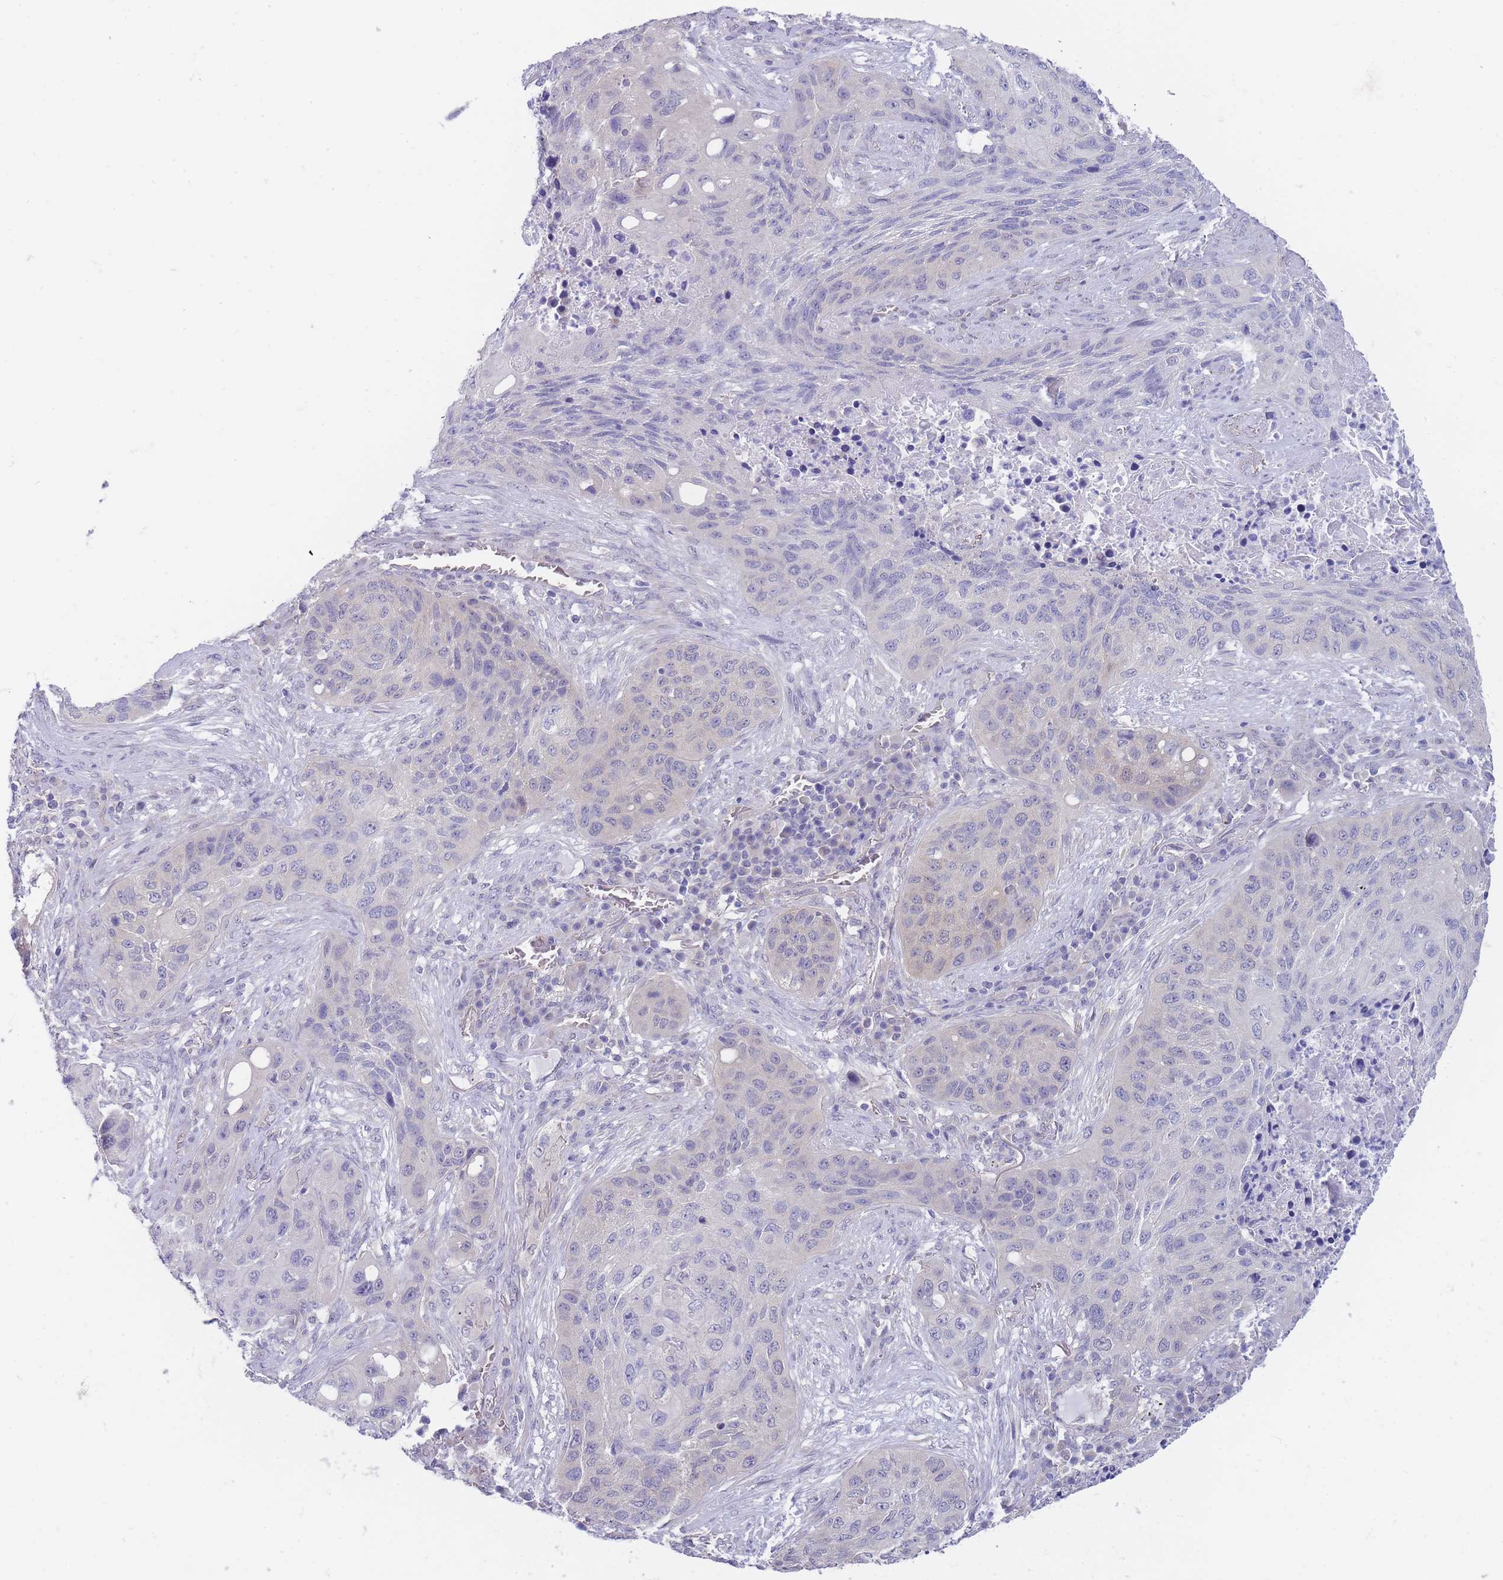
{"staining": {"intensity": "negative", "quantity": "none", "location": "none"}, "tissue": "lung cancer", "cell_type": "Tumor cells", "image_type": "cancer", "snomed": [{"axis": "morphology", "description": "Squamous cell carcinoma, NOS"}, {"axis": "topography", "description": "Lung"}], "caption": "The histopathology image shows no staining of tumor cells in lung cancer. (DAB (3,3'-diaminobenzidine) IHC, high magnification).", "gene": "SUGT1", "patient": {"sex": "female", "age": 63}}